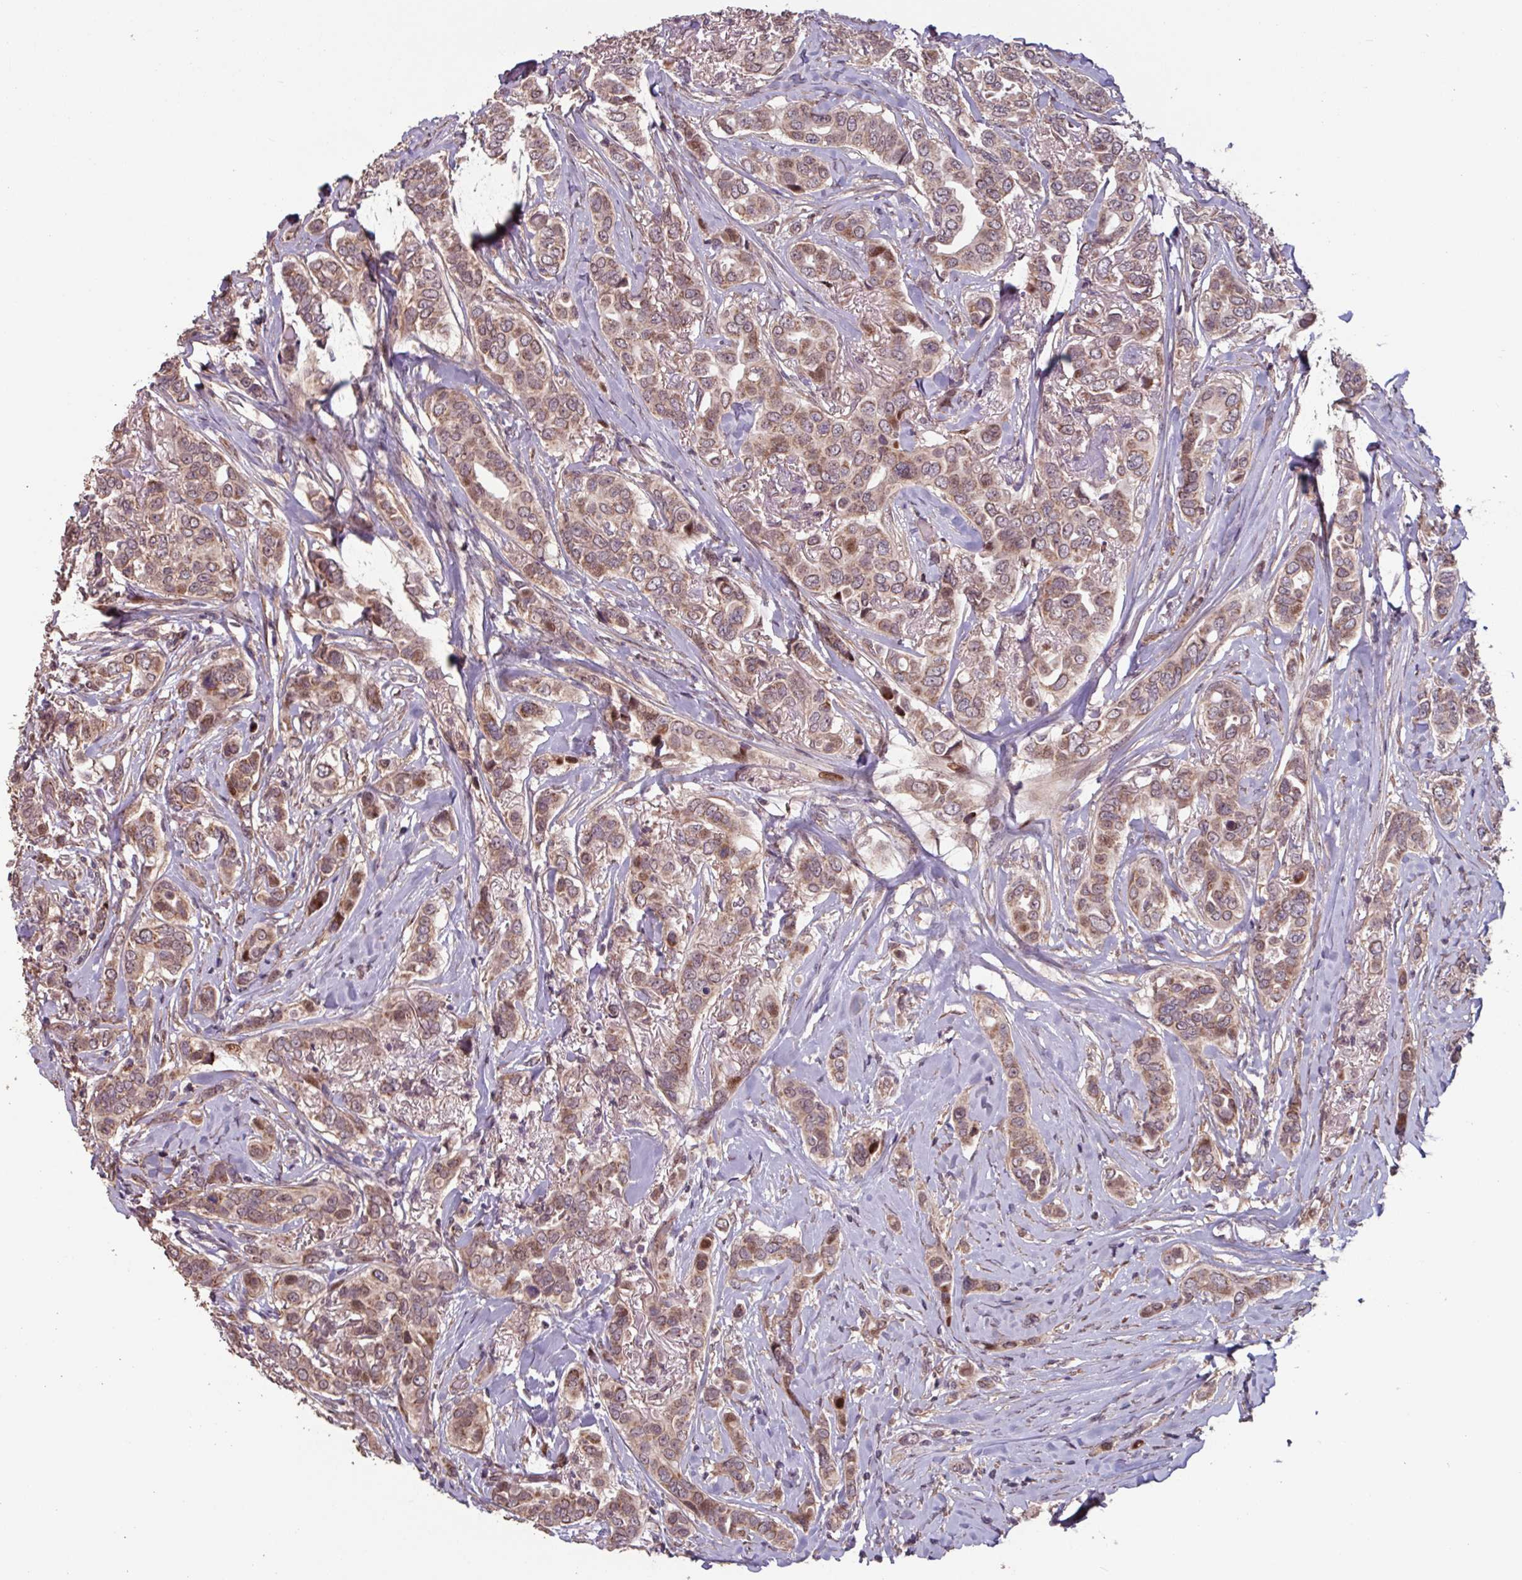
{"staining": {"intensity": "moderate", "quantity": ">75%", "location": "cytoplasmic/membranous,nuclear"}, "tissue": "breast cancer", "cell_type": "Tumor cells", "image_type": "cancer", "snomed": [{"axis": "morphology", "description": "Lobular carcinoma"}, {"axis": "topography", "description": "Breast"}], "caption": "IHC image of human breast lobular carcinoma stained for a protein (brown), which demonstrates medium levels of moderate cytoplasmic/membranous and nuclear positivity in approximately >75% of tumor cells.", "gene": "TMEM88", "patient": {"sex": "female", "age": 51}}